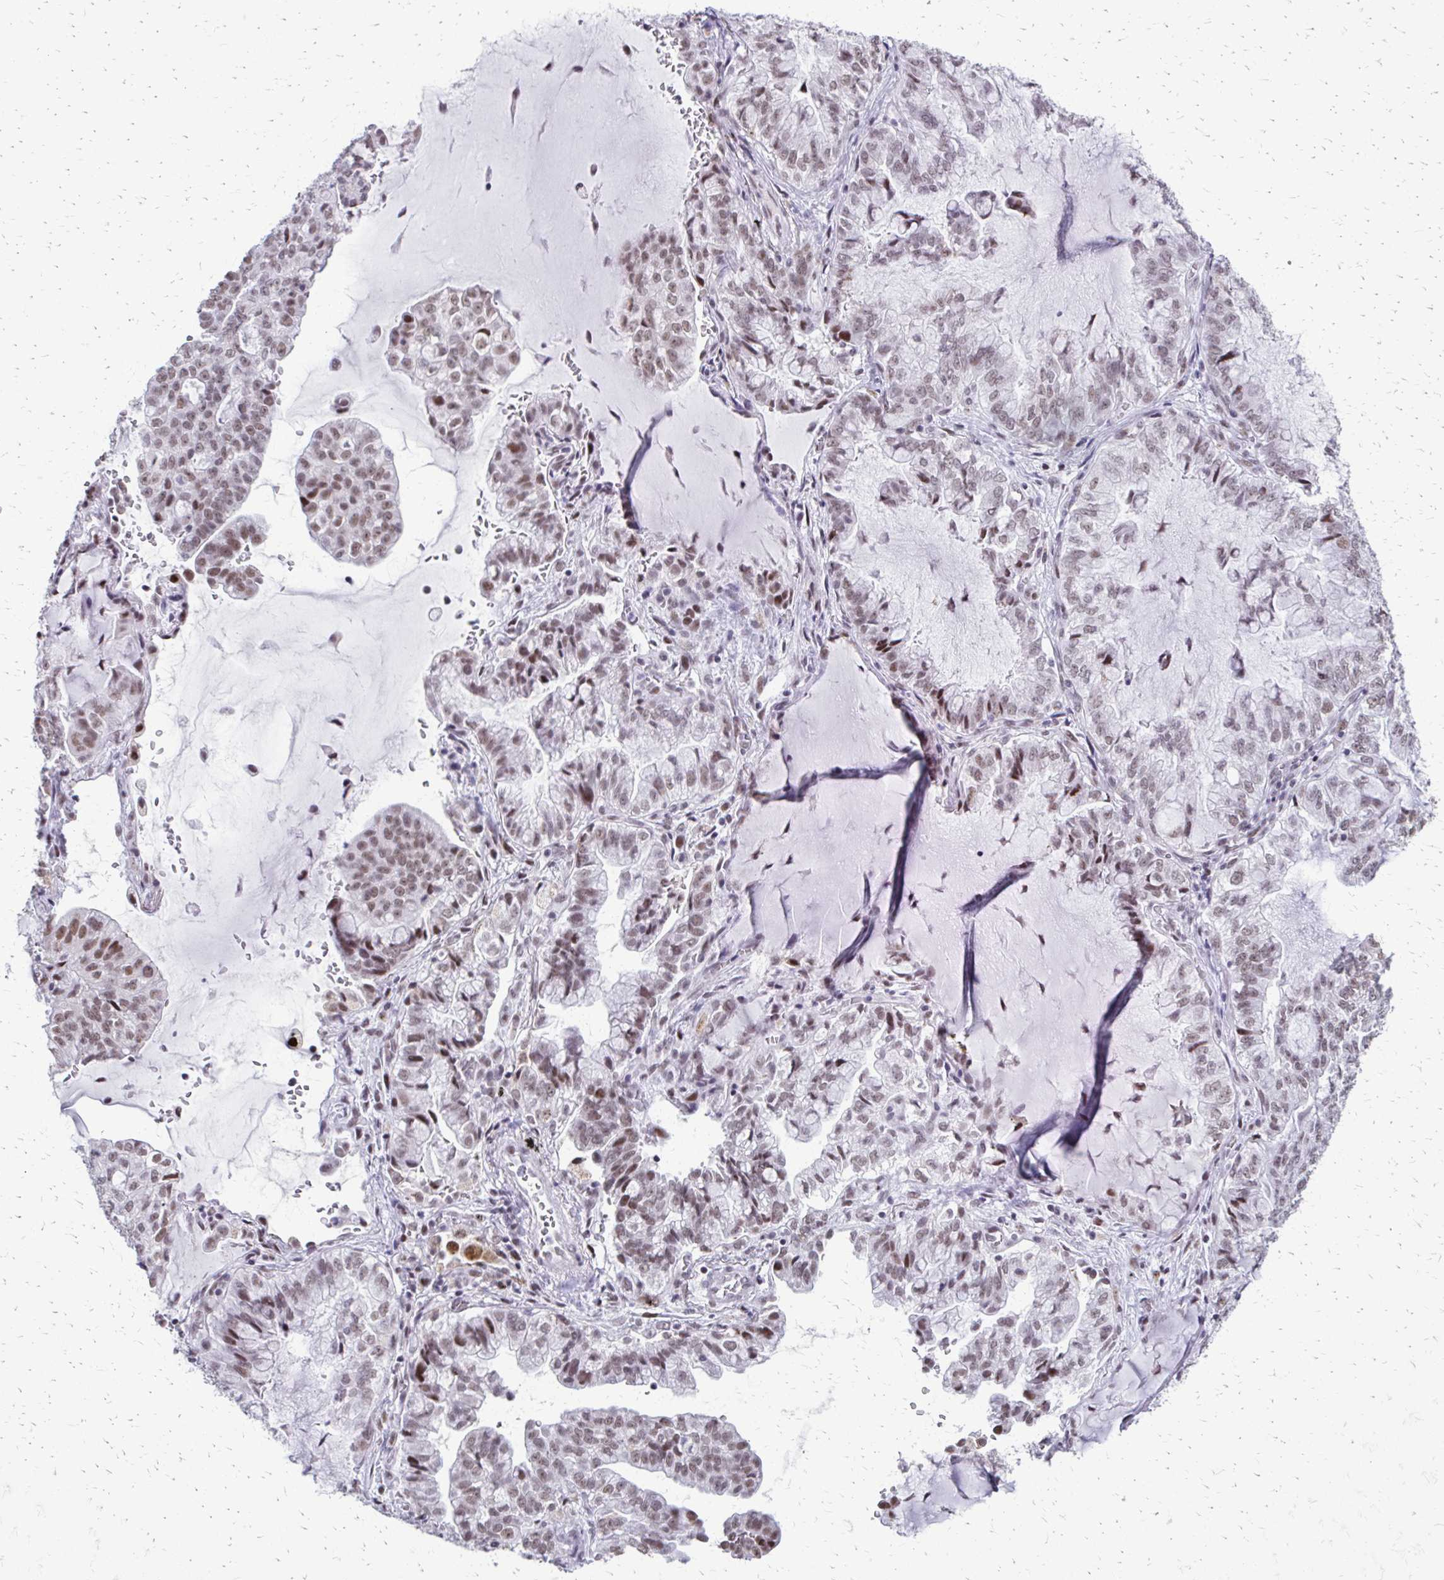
{"staining": {"intensity": "weak", "quantity": "25%-75%", "location": "nuclear"}, "tissue": "lung cancer", "cell_type": "Tumor cells", "image_type": "cancer", "snomed": [{"axis": "morphology", "description": "Adenocarcinoma, NOS"}, {"axis": "topography", "description": "Lymph node"}, {"axis": "topography", "description": "Lung"}], "caption": "IHC of human adenocarcinoma (lung) displays low levels of weak nuclear staining in approximately 25%-75% of tumor cells. (DAB (3,3'-diaminobenzidine) IHC with brightfield microscopy, high magnification).", "gene": "SS18", "patient": {"sex": "male", "age": 66}}